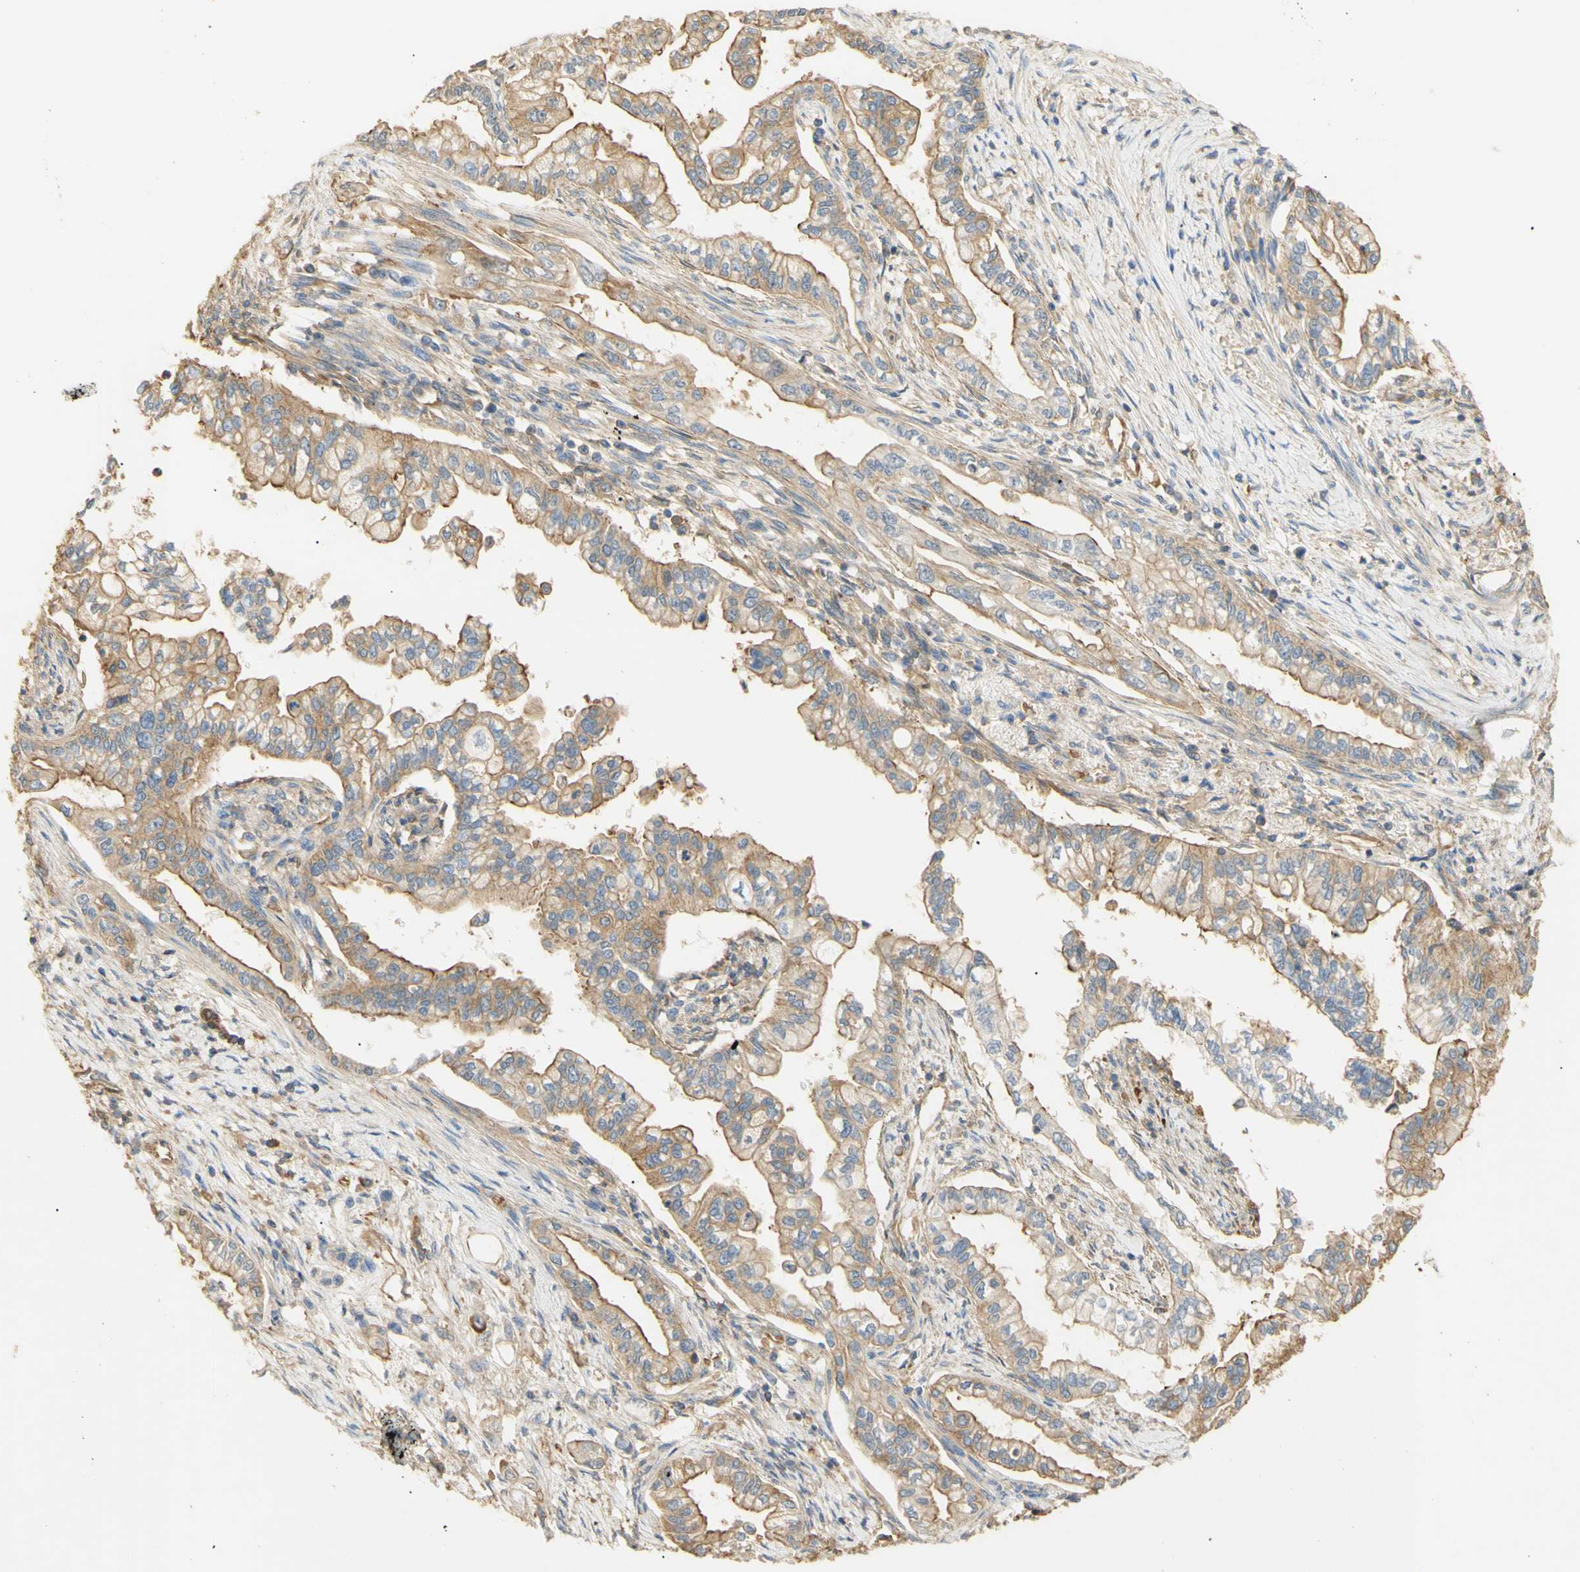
{"staining": {"intensity": "moderate", "quantity": "25%-75%", "location": "cytoplasmic/membranous"}, "tissue": "pancreatic cancer", "cell_type": "Tumor cells", "image_type": "cancer", "snomed": [{"axis": "morphology", "description": "Normal tissue, NOS"}, {"axis": "topography", "description": "Pancreas"}], "caption": "Approximately 25%-75% of tumor cells in human pancreatic cancer demonstrate moderate cytoplasmic/membranous protein staining as visualized by brown immunohistochemical staining.", "gene": "KCNE4", "patient": {"sex": "male", "age": 42}}